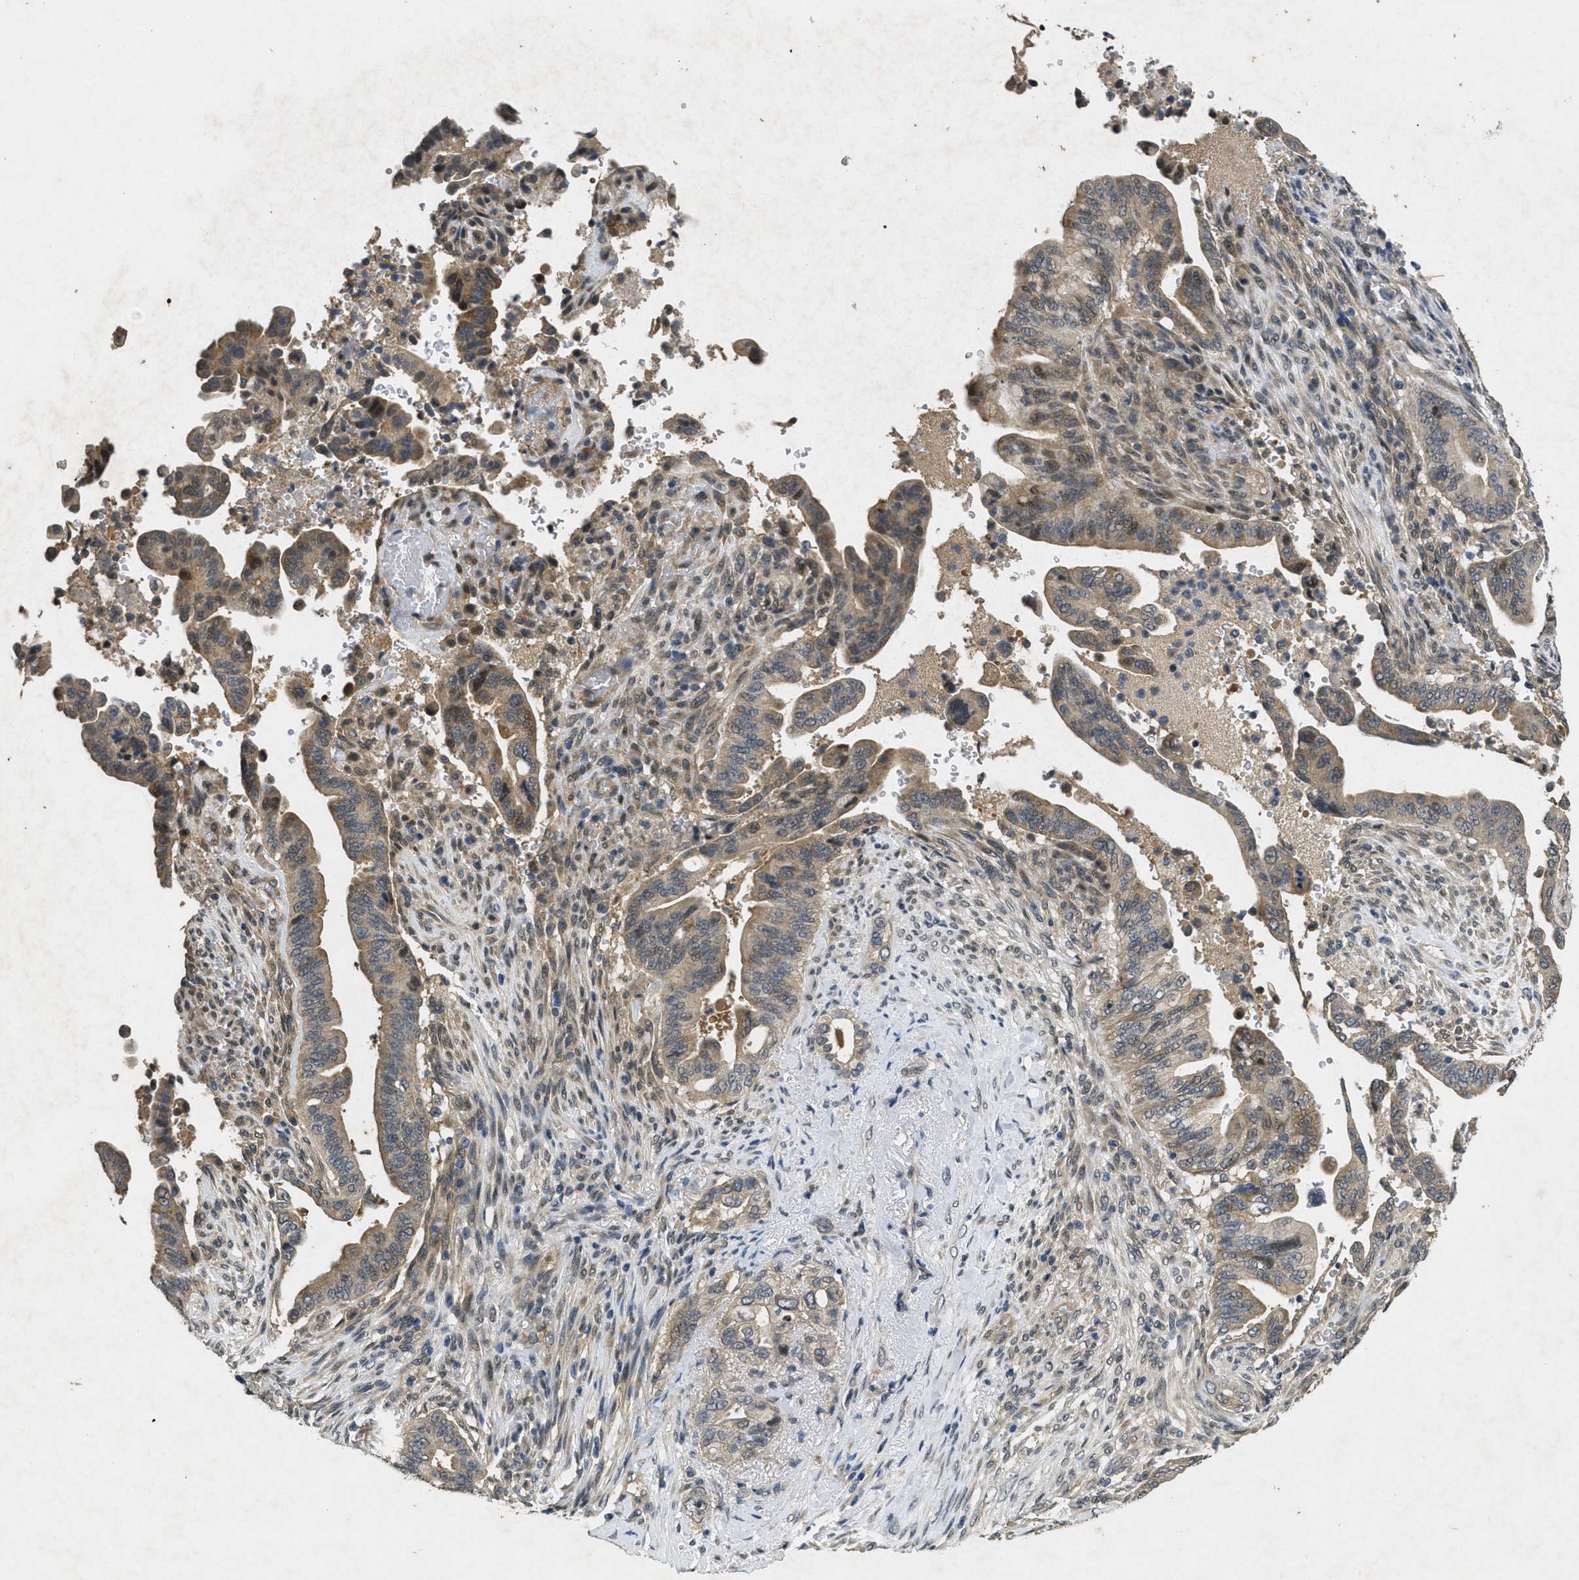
{"staining": {"intensity": "moderate", "quantity": ">75%", "location": "cytoplasmic/membranous"}, "tissue": "pancreatic cancer", "cell_type": "Tumor cells", "image_type": "cancer", "snomed": [{"axis": "morphology", "description": "Adenocarcinoma, NOS"}, {"axis": "topography", "description": "Pancreas"}], "caption": "The immunohistochemical stain labels moderate cytoplasmic/membranous expression in tumor cells of pancreatic cancer (adenocarcinoma) tissue. The staining was performed using DAB to visualize the protein expression in brown, while the nuclei were stained in blue with hematoxylin (Magnification: 20x).", "gene": "PAPOLG", "patient": {"sex": "male", "age": 70}}